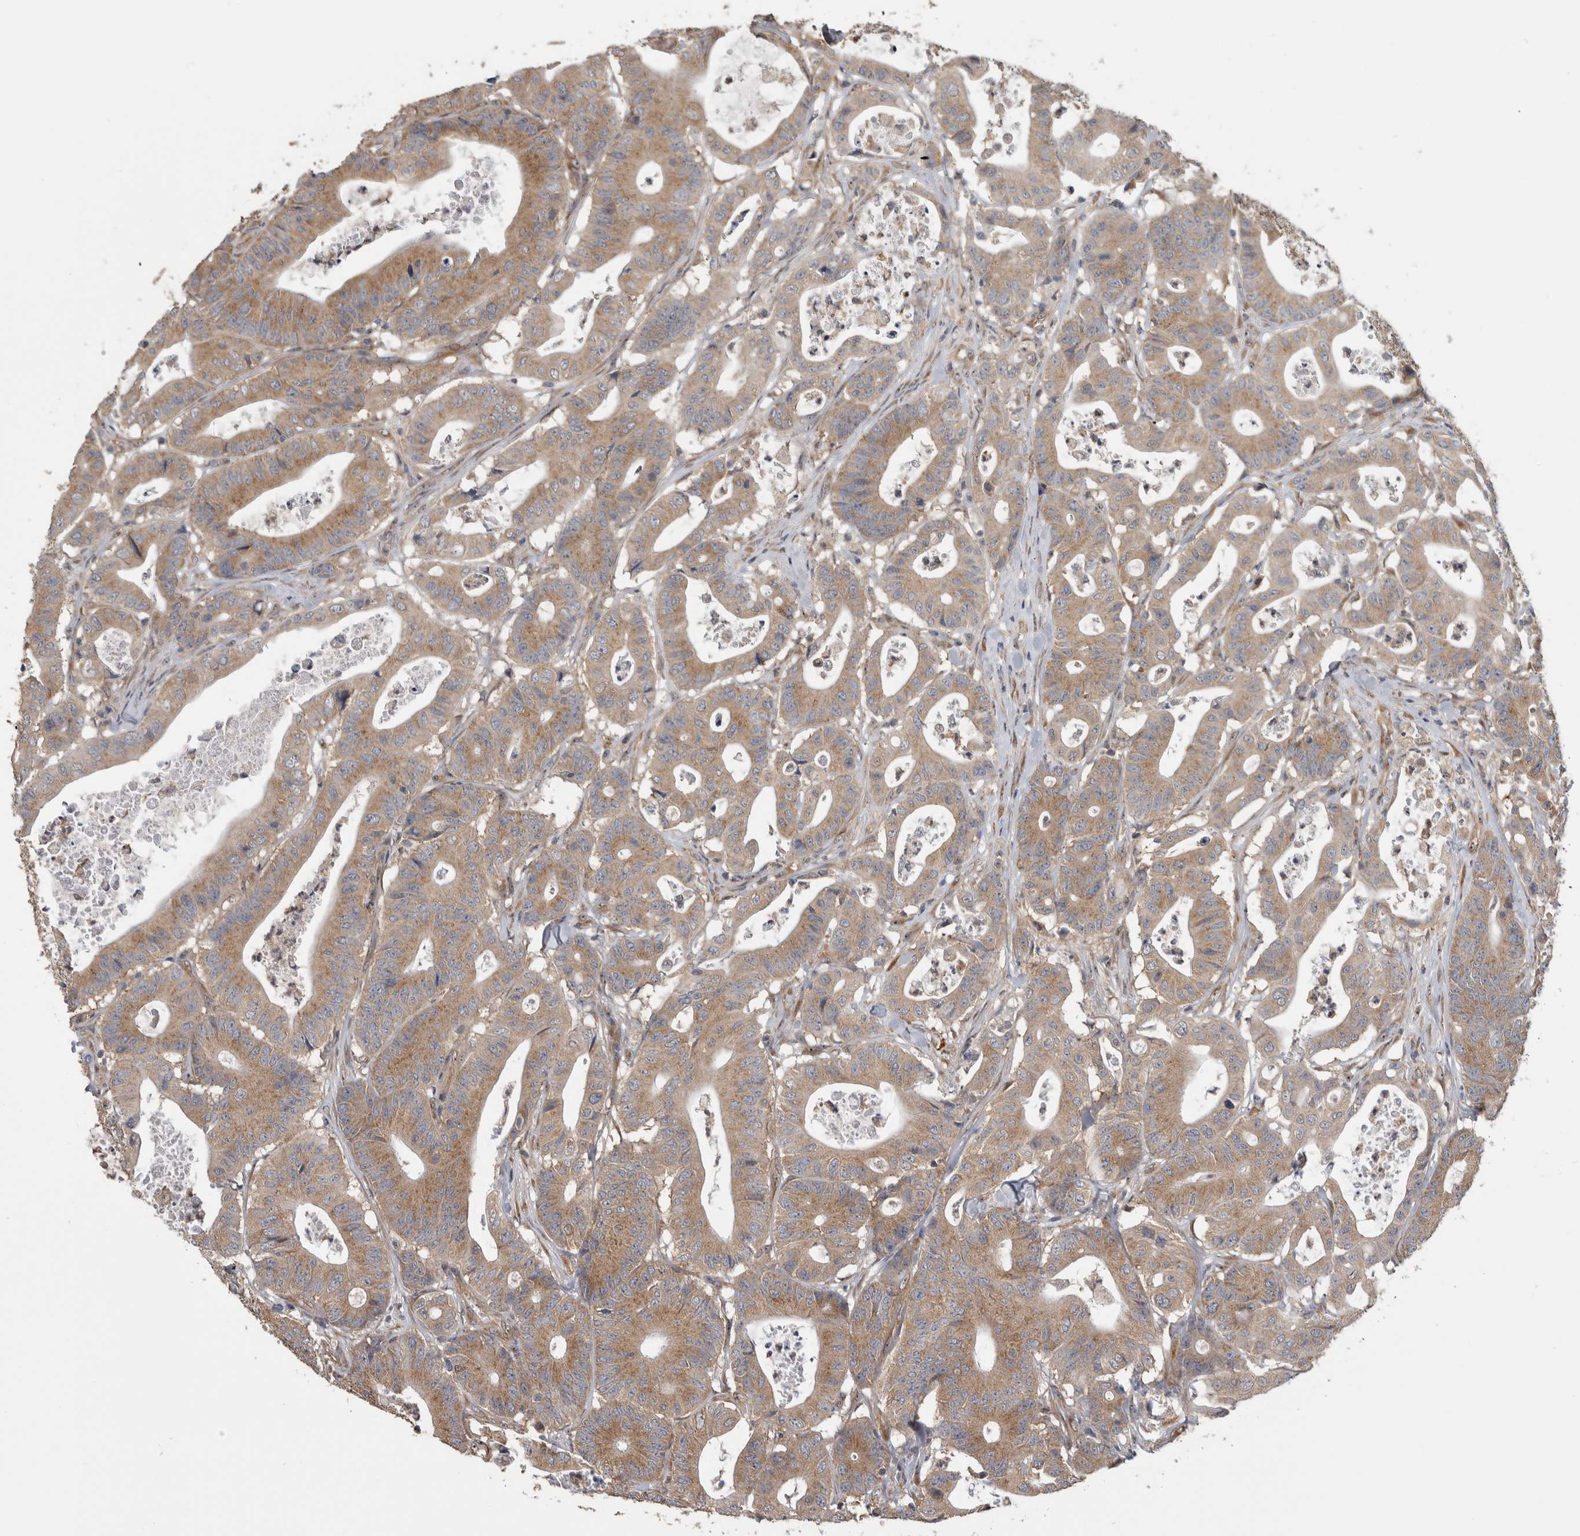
{"staining": {"intensity": "moderate", "quantity": ">75%", "location": "cytoplasmic/membranous"}, "tissue": "colorectal cancer", "cell_type": "Tumor cells", "image_type": "cancer", "snomed": [{"axis": "morphology", "description": "Adenocarcinoma, NOS"}, {"axis": "topography", "description": "Colon"}], "caption": "Adenocarcinoma (colorectal) stained with a protein marker displays moderate staining in tumor cells.", "gene": "ATXN2", "patient": {"sex": "female", "age": 84}}